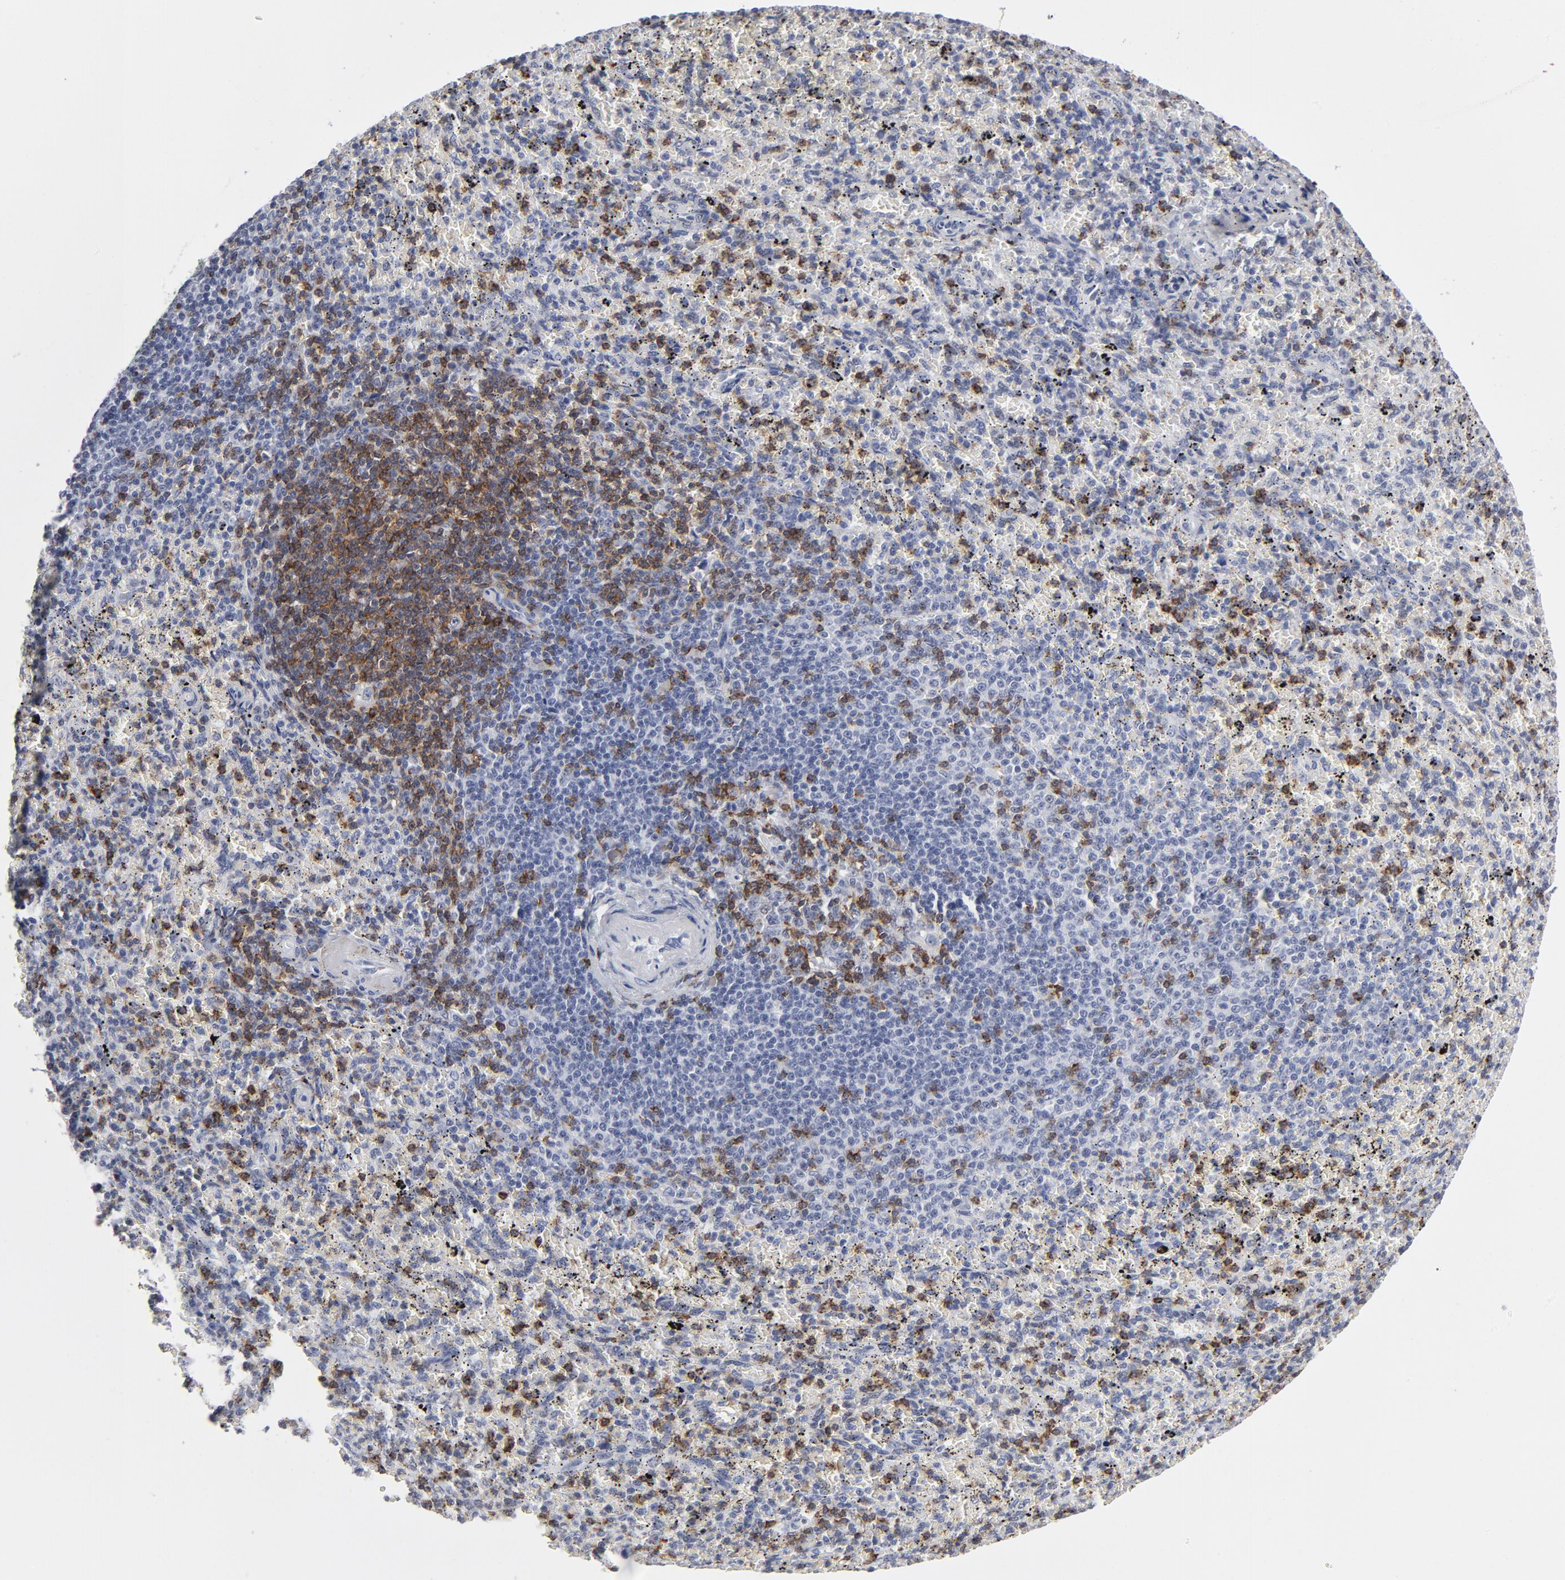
{"staining": {"intensity": "strong", "quantity": "25%-75%", "location": "cytoplasmic/membranous"}, "tissue": "spleen", "cell_type": "Cells in red pulp", "image_type": "normal", "snomed": [{"axis": "morphology", "description": "Normal tissue, NOS"}, {"axis": "topography", "description": "Spleen"}], "caption": "Cells in red pulp exhibit high levels of strong cytoplasmic/membranous staining in approximately 25%-75% of cells in benign spleen.", "gene": "CD2", "patient": {"sex": "female", "age": 43}}